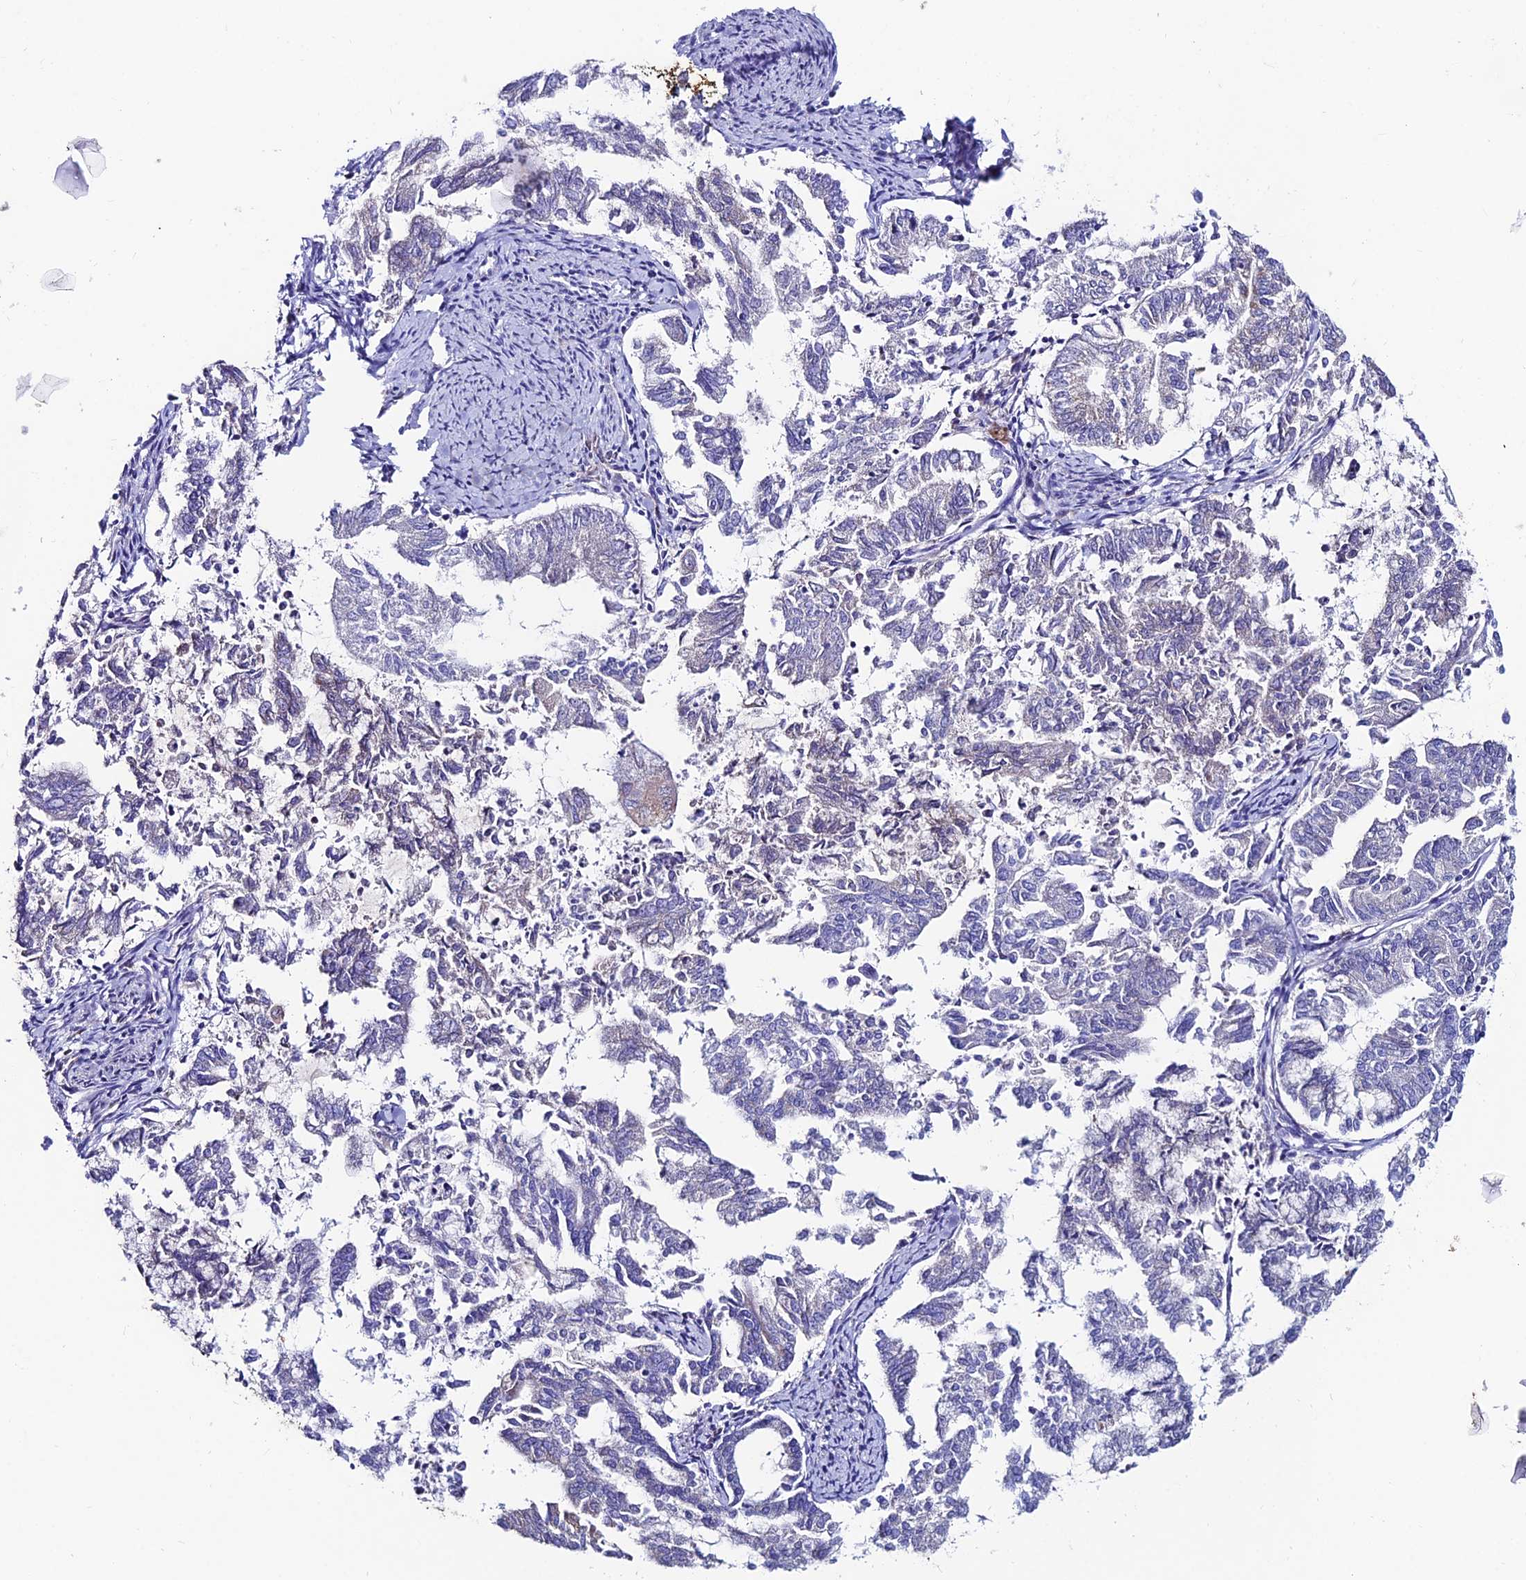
{"staining": {"intensity": "negative", "quantity": "none", "location": "none"}, "tissue": "endometrial cancer", "cell_type": "Tumor cells", "image_type": "cancer", "snomed": [{"axis": "morphology", "description": "Adenocarcinoma, NOS"}, {"axis": "topography", "description": "Endometrium"}], "caption": "The IHC micrograph has no significant positivity in tumor cells of endometrial adenocarcinoma tissue. (Stains: DAB (3,3'-diaminobenzidine) IHC with hematoxylin counter stain, Microscopy: brightfield microscopy at high magnification).", "gene": "SLC25A16", "patient": {"sex": "female", "age": 79}}